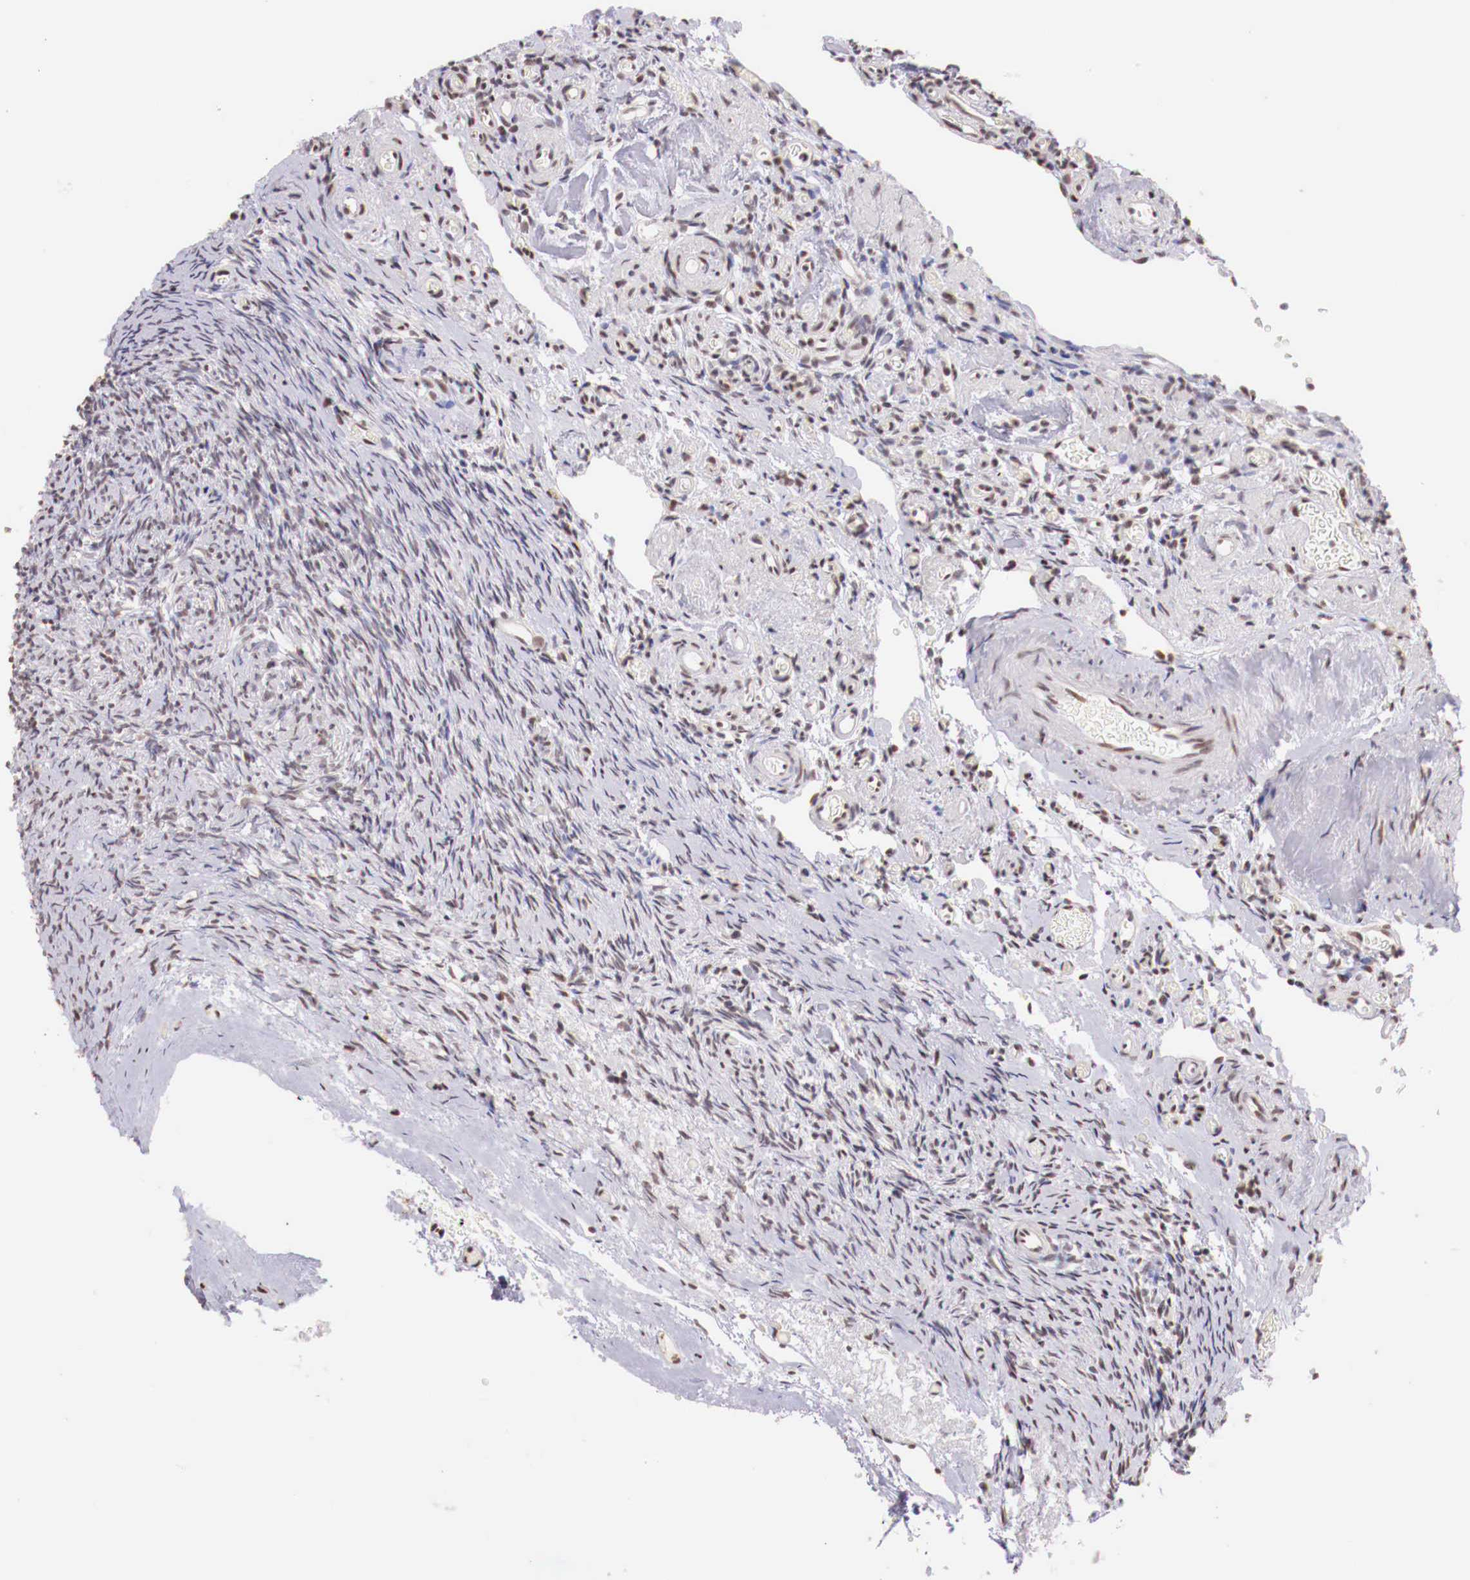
{"staining": {"intensity": "negative", "quantity": "none", "location": "none"}, "tissue": "ovary", "cell_type": "Ovarian stroma cells", "image_type": "normal", "snomed": [{"axis": "morphology", "description": "Normal tissue, NOS"}, {"axis": "topography", "description": "Ovary"}], "caption": "Immunohistochemistry (IHC) image of benign ovary: ovary stained with DAB (3,3'-diaminobenzidine) shows no significant protein expression in ovarian stroma cells.", "gene": "SP1", "patient": {"sex": "female", "age": 78}}